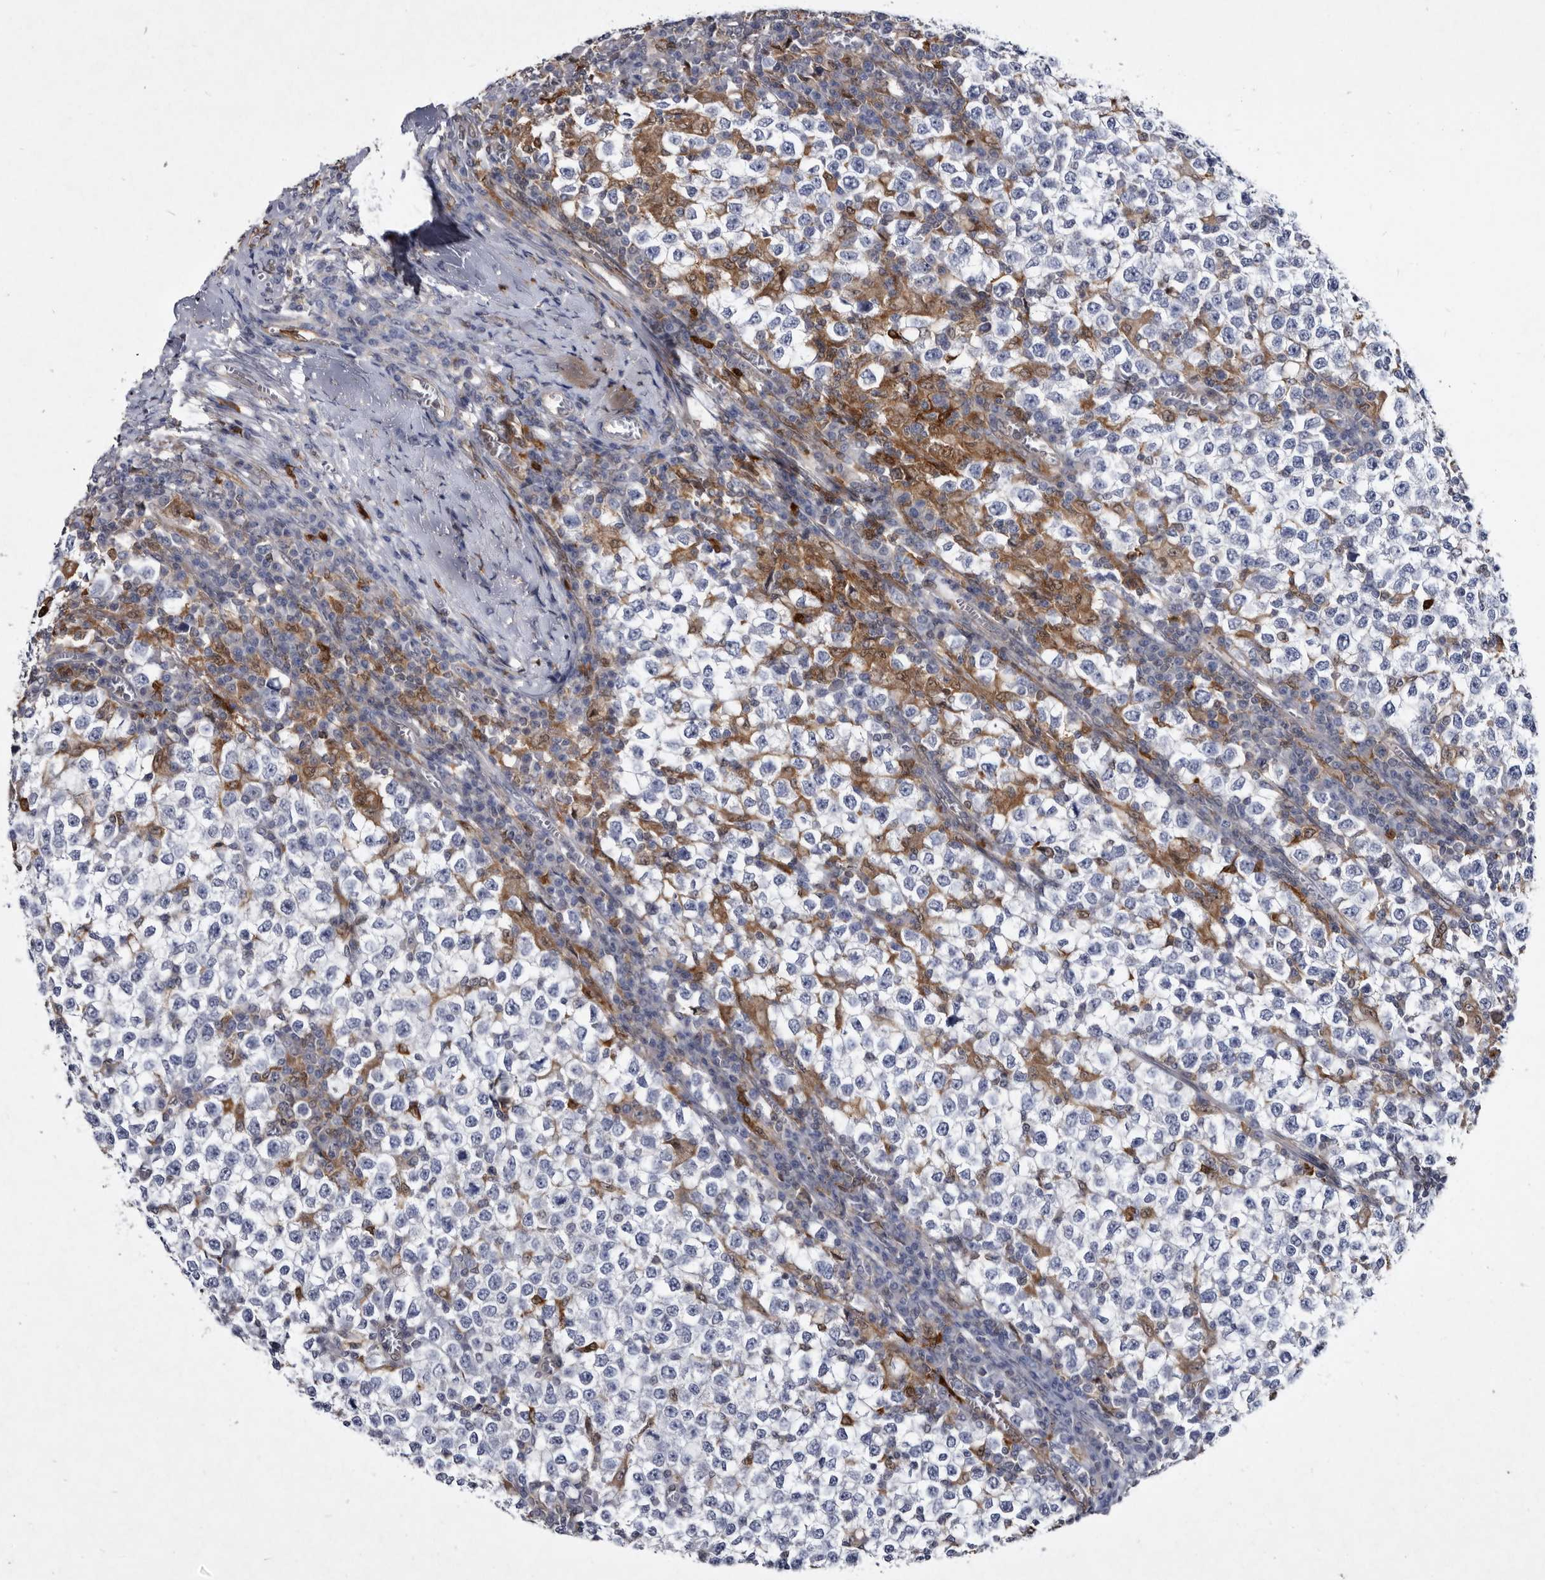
{"staining": {"intensity": "negative", "quantity": "none", "location": "none"}, "tissue": "testis cancer", "cell_type": "Tumor cells", "image_type": "cancer", "snomed": [{"axis": "morphology", "description": "Seminoma, NOS"}, {"axis": "topography", "description": "Testis"}], "caption": "The immunohistochemistry micrograph has no significant positivity in tumor cells of testis cancer (seminoma) tissue.", "gene": "SERPINB8", "patient": {"sex": "male", "age": 65}}